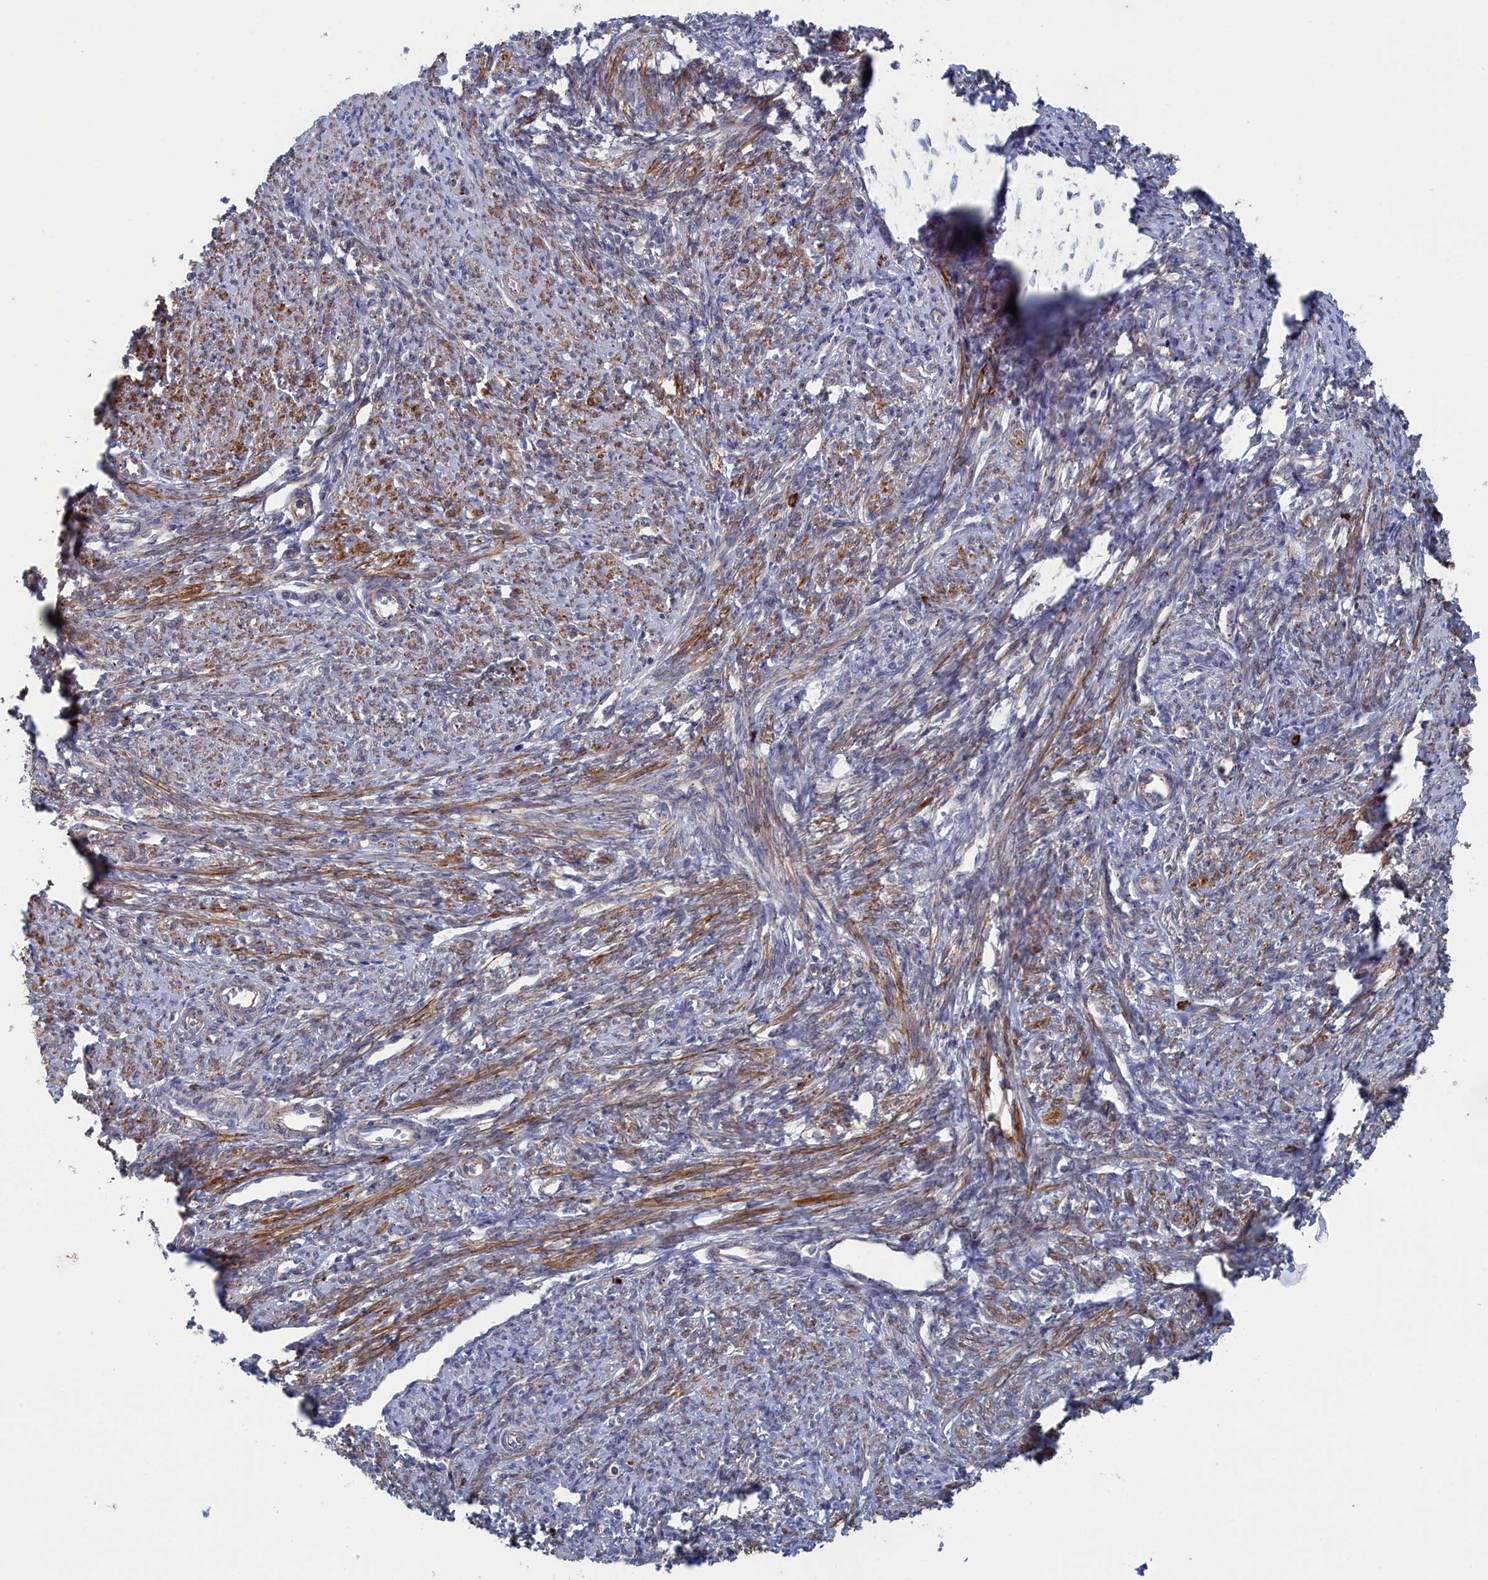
{"staining": {"intensity": "moderate", "quantity": ">75%", "location": "cytoplasmic/membranous"}, "tissue": "smooth muscle", "cell_type": "Smooth muscle cells", "image_type": "normal", "snomed": [{"axis": "morphology", "description": "Normal tissue, NOS"}, {"axis": "topography", "description": "Smooth muscle"}, {"axis": "topography", "description": "Uterus"}], "caption": "Immunohistochemistry of normal human smooth muscle reveals medium levels of moderate cytoplasmic/membranous expression in approximately >75% of smooth muscle cells.", "gene": "FILIP1L", "patient": {"sex": "female", "age": 59}}